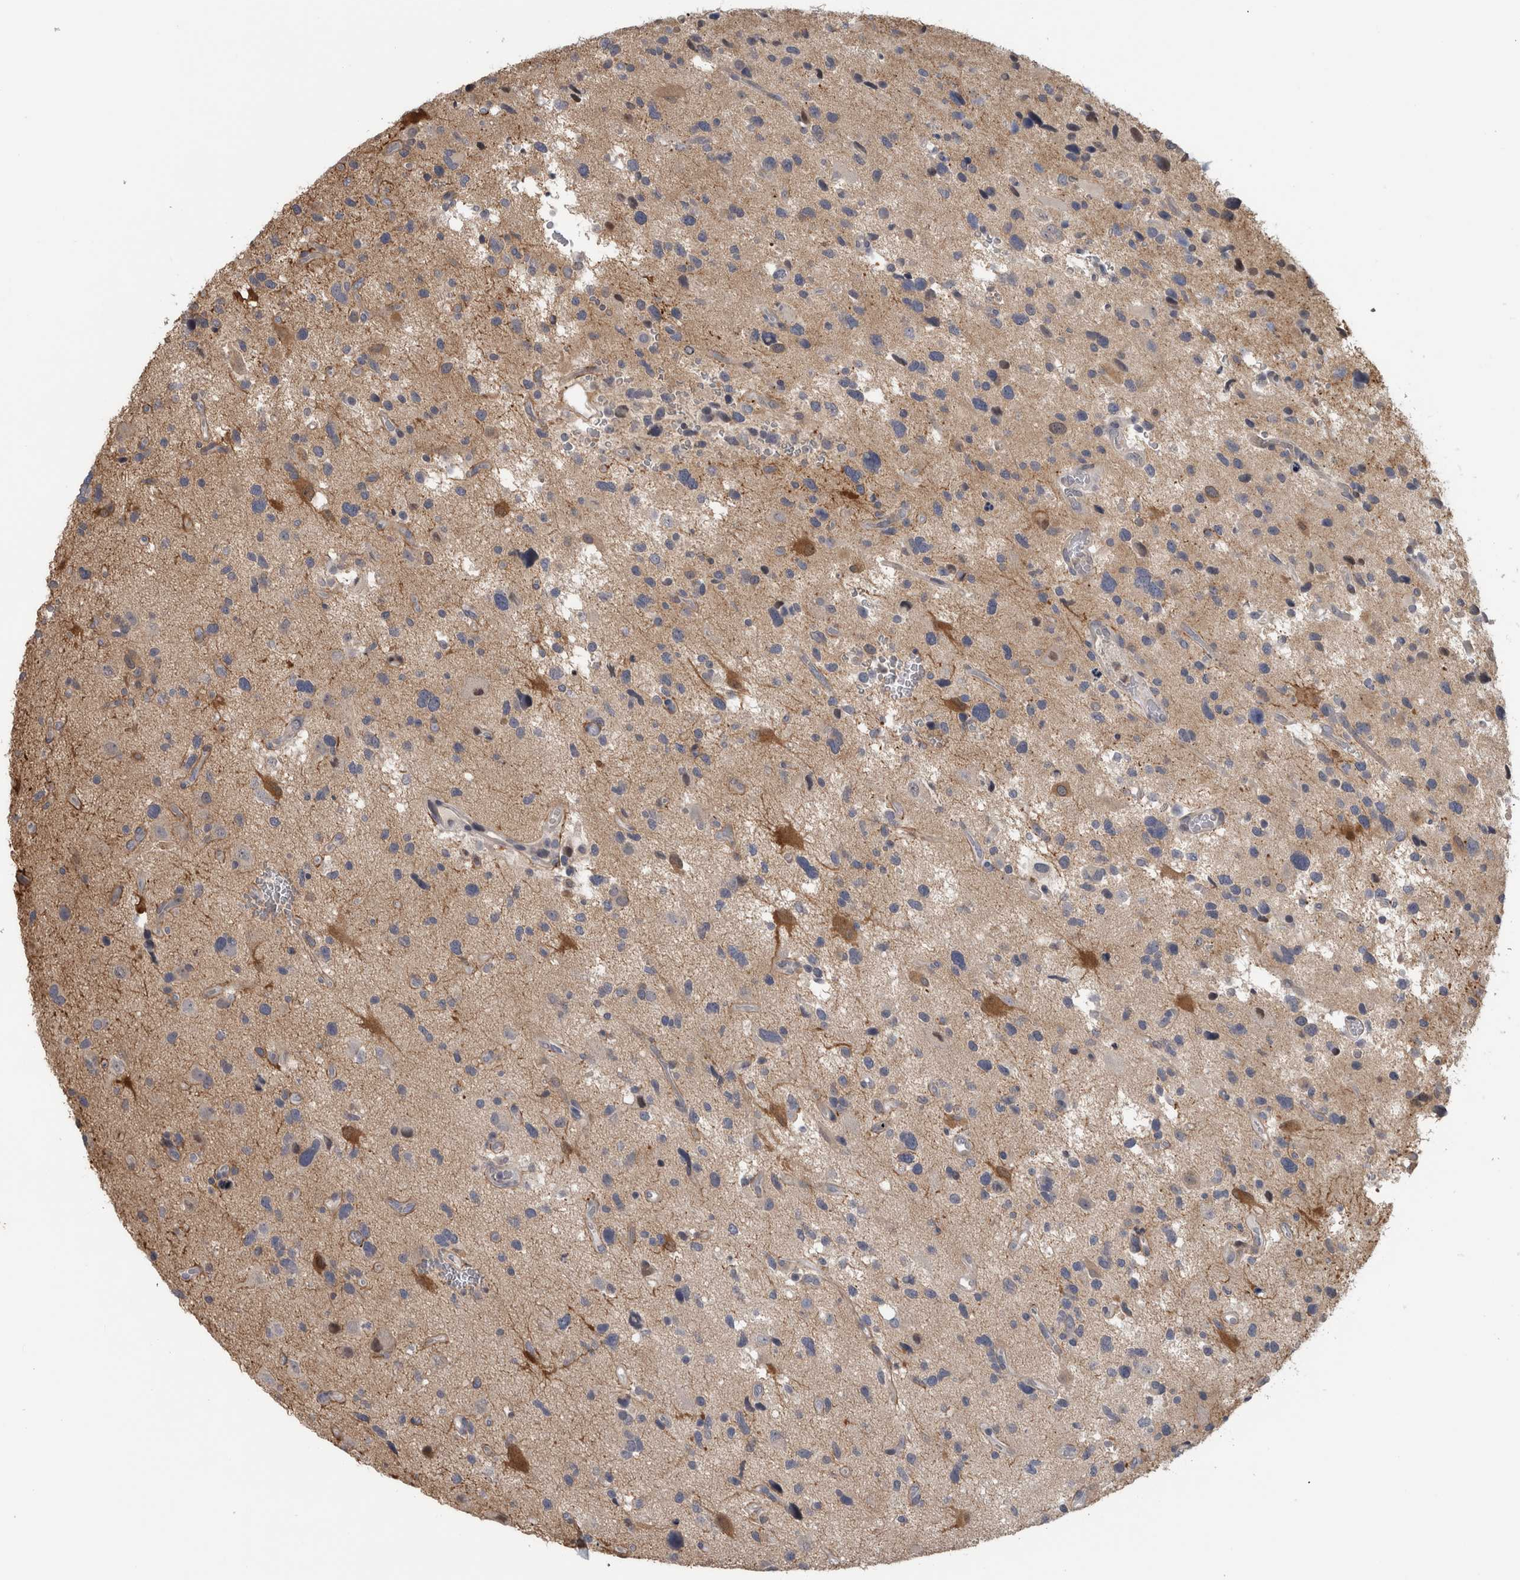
{"staining": {"intensity": "weak", "quantity": "25%-75%", "location": "cytoplasmic/membranous"}, "tissue": "glioma", "cell_type": "Tumor cells", "image_type": "cancer", "snomed": [{"axis": "morphology", "description": "Glioma, malignant, High grade"}, {"axis": "topography", "description": "Brain"}], "caption": "An IHC image of neoplastic tissue is shown. Protein staining in brown highlights weak cytoplasmic/membranous positivity in malignant glioma (high-grade) within tumor cells.", "gene": "USH1G", "patient": {"sex": "male", "age": 33}}